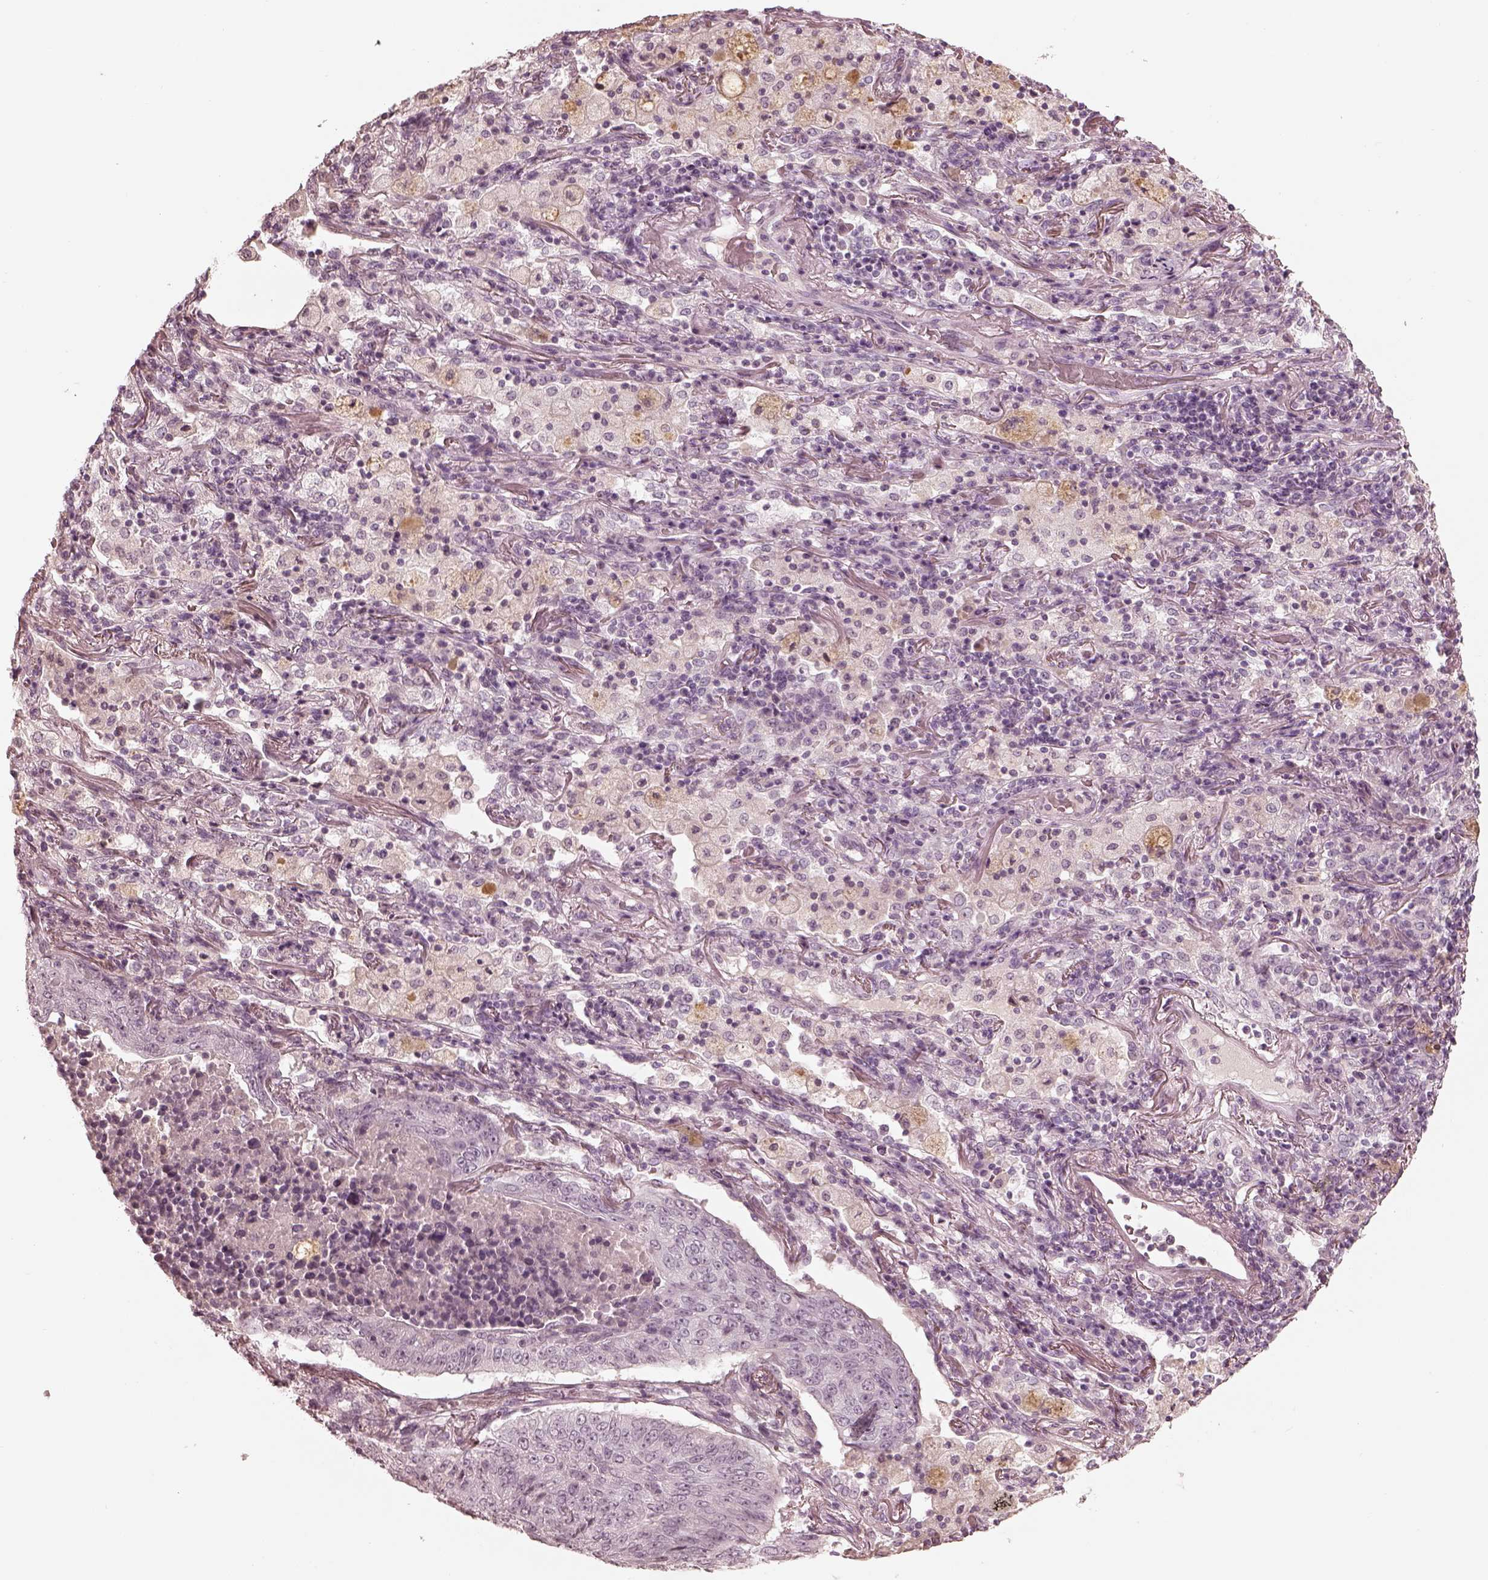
{"staining": {"intensity": "negative", "quantity": "none", "location": "none"}, "tissue": "lung cancer", "cell_type": "Tumor cells", "image_type": "cancer", "snomed": [{"axis": "morphology", "description": "Normal tissue, NOS"}, {"axis": "morphology", "description": "Squamous cell carcinoma, NOS"}, {"axis": "topography", "description": "Bronchus"}, {"axis": "topography", "description": "Lung"}], "caption": "Lung squamous cell carcinoma was stained to show a protein in brown. There is no significant positivity in tumor cells.", "gene": "ADRB3", "patient": {"sex": "male", "age": 64}}